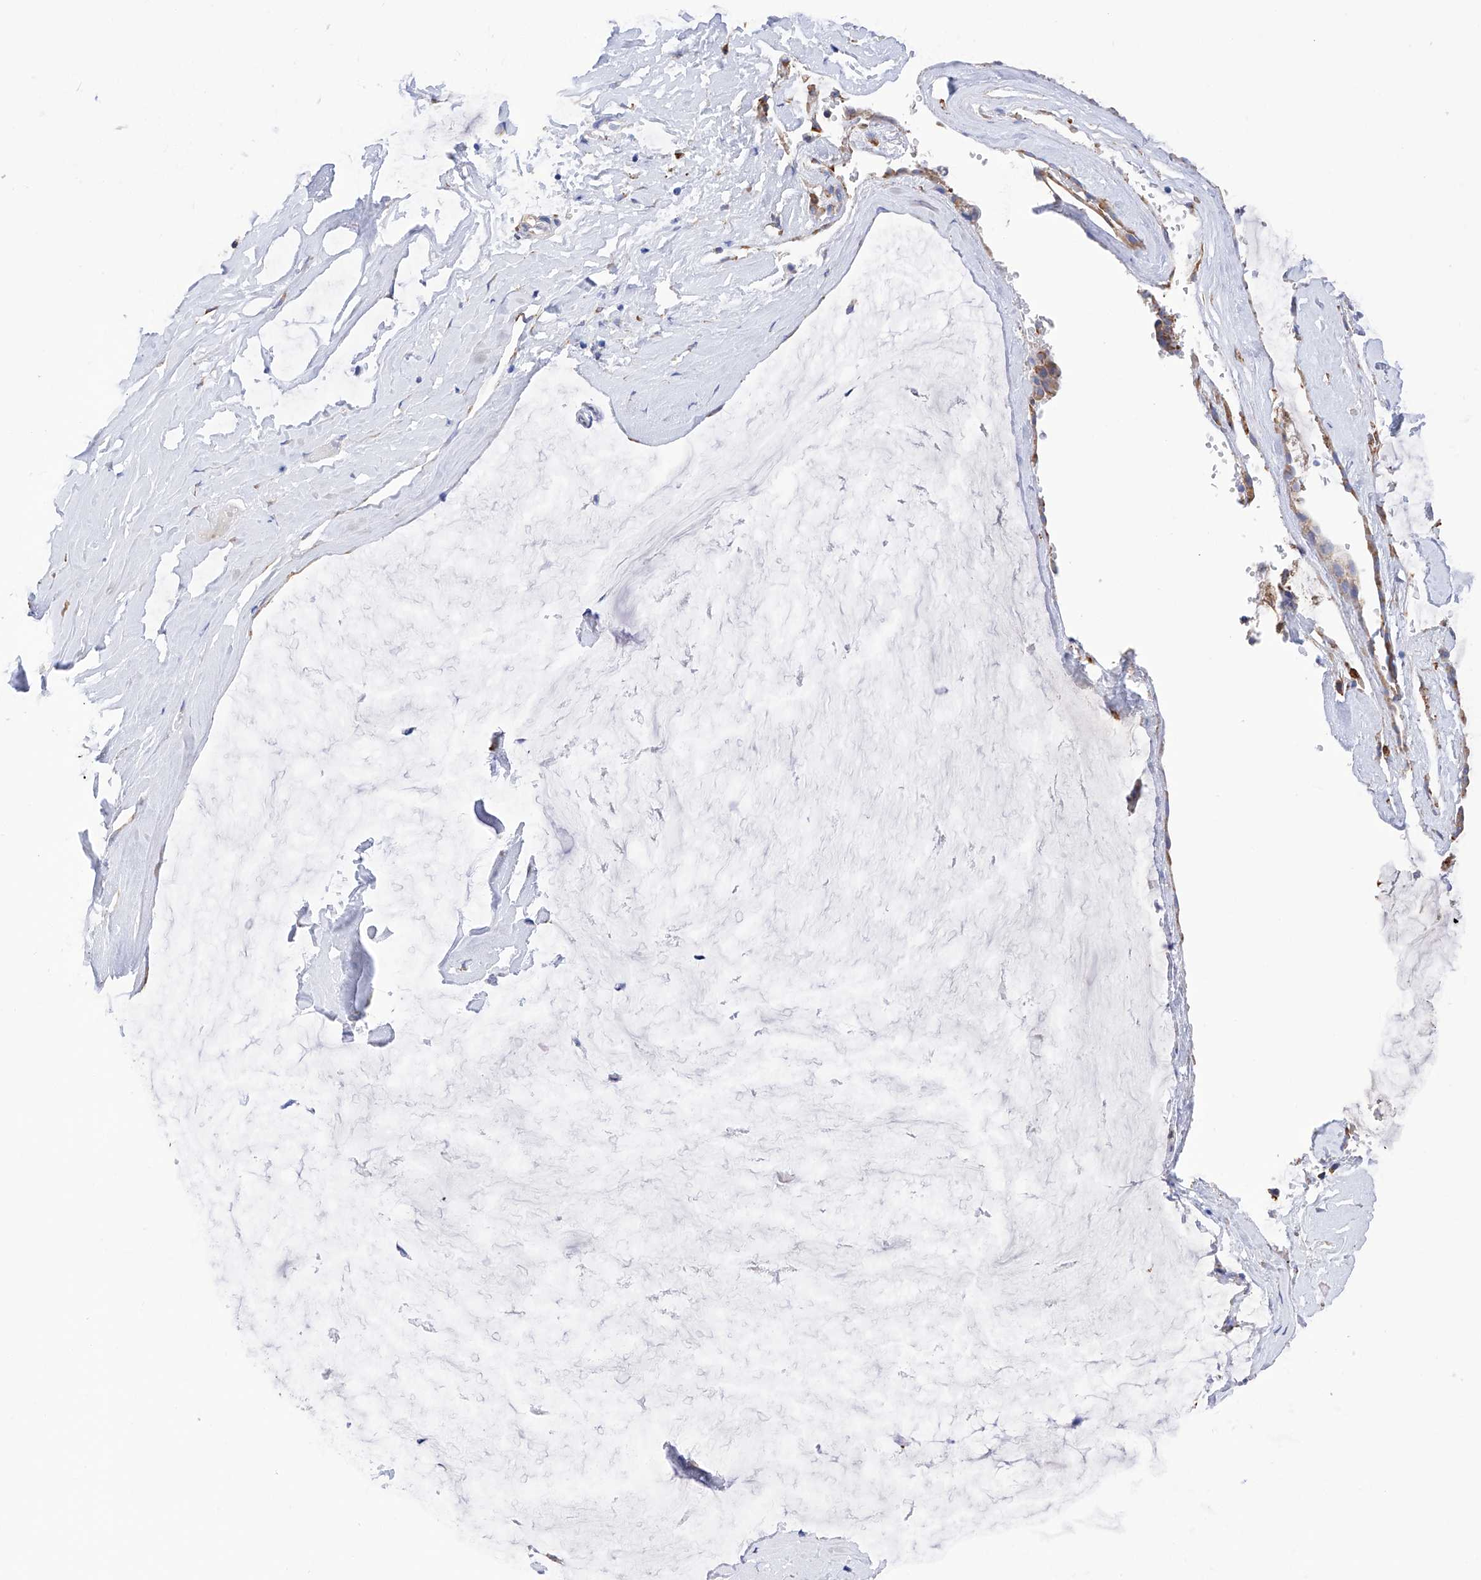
{"staining": {"intensity": "moderate", "quantity": "<25%", "location": "cytoplasmic/membranous"}, "tissue": "ovarian cancer", "cell_type": "Tumor cells", "image_type": "cancer", "snomed": [{"axis": "morphology", "description": "Cystadenocarcinoma, mucinous, NOS"}, {"axis": "topography", "description": "Ovary"}], "caption": "A high-resolution histopathology image shows immunohistochemistry staining of ovarian mucinous cystadenocarcinoma, which displays moderate cytoplasmic/membranous positivity in about <25% of tumor cells.", "gene": "PDIA5", "patient": {"sex": "female", "age": 39}}